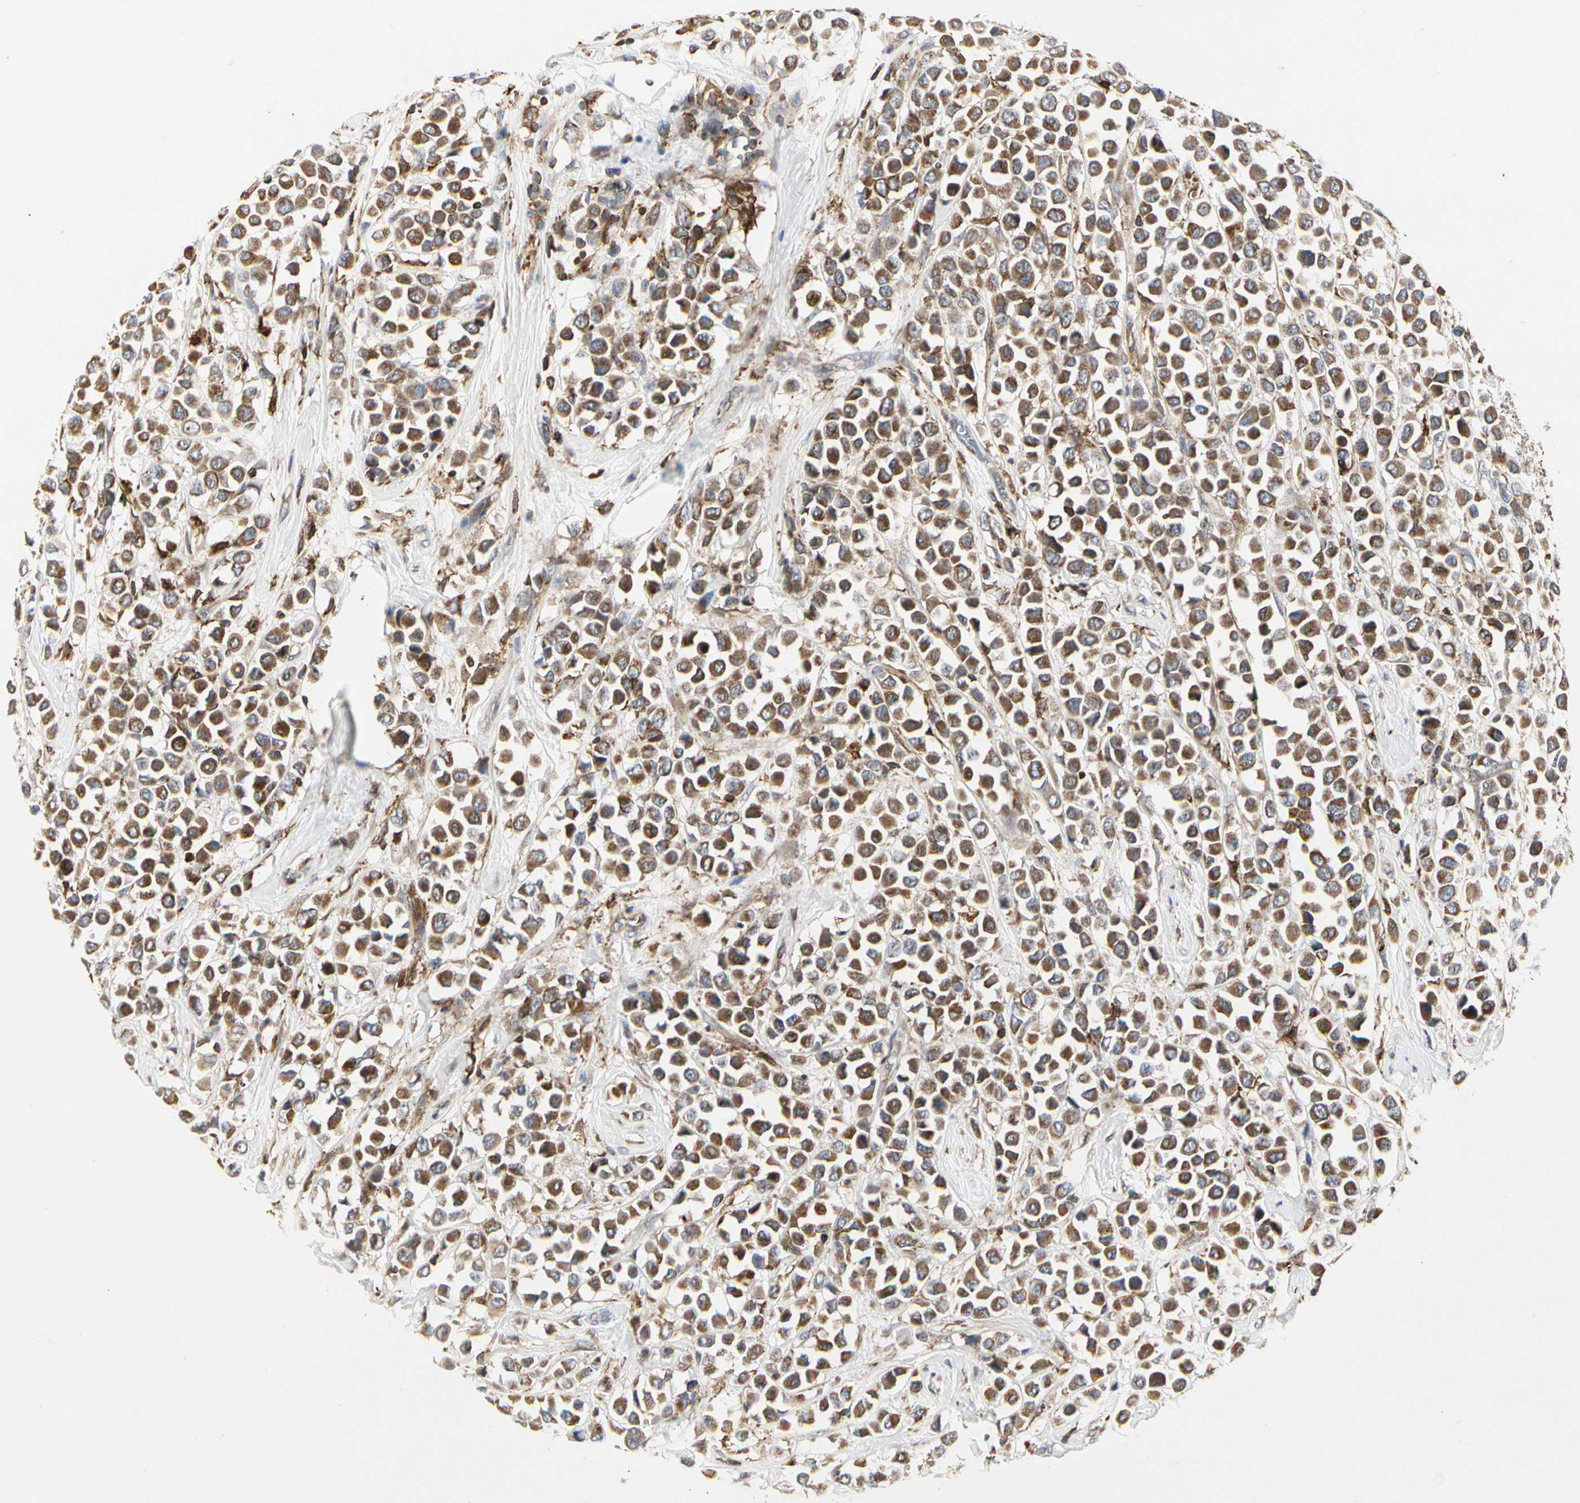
{"staining": {"intensity": "moderate", "quantity": ">75%", "location": "cytoplasmic/membranous"}, "tissue": "breast cancer", "cell_type": "Tumor cells", "image_type": "cancer", "snomed": [{"axis": "morphology", "description": "Duct carcinoma"}, {"axis": "topography", "description": "Breast"}], "caption": "IHC histopathology image of neoplastic tissue: human breast cancer (invasive ductal carcinoma) stained using immunohistochemistry demonstrates medium levels of moderate protein expression localized specifically in the cytoplasmic/membranous of tumor cells, appearing as a cytoplasmic/membranous brown color.", "gene": "NAPG", "patient": {"sex": "female", "age": 61}}